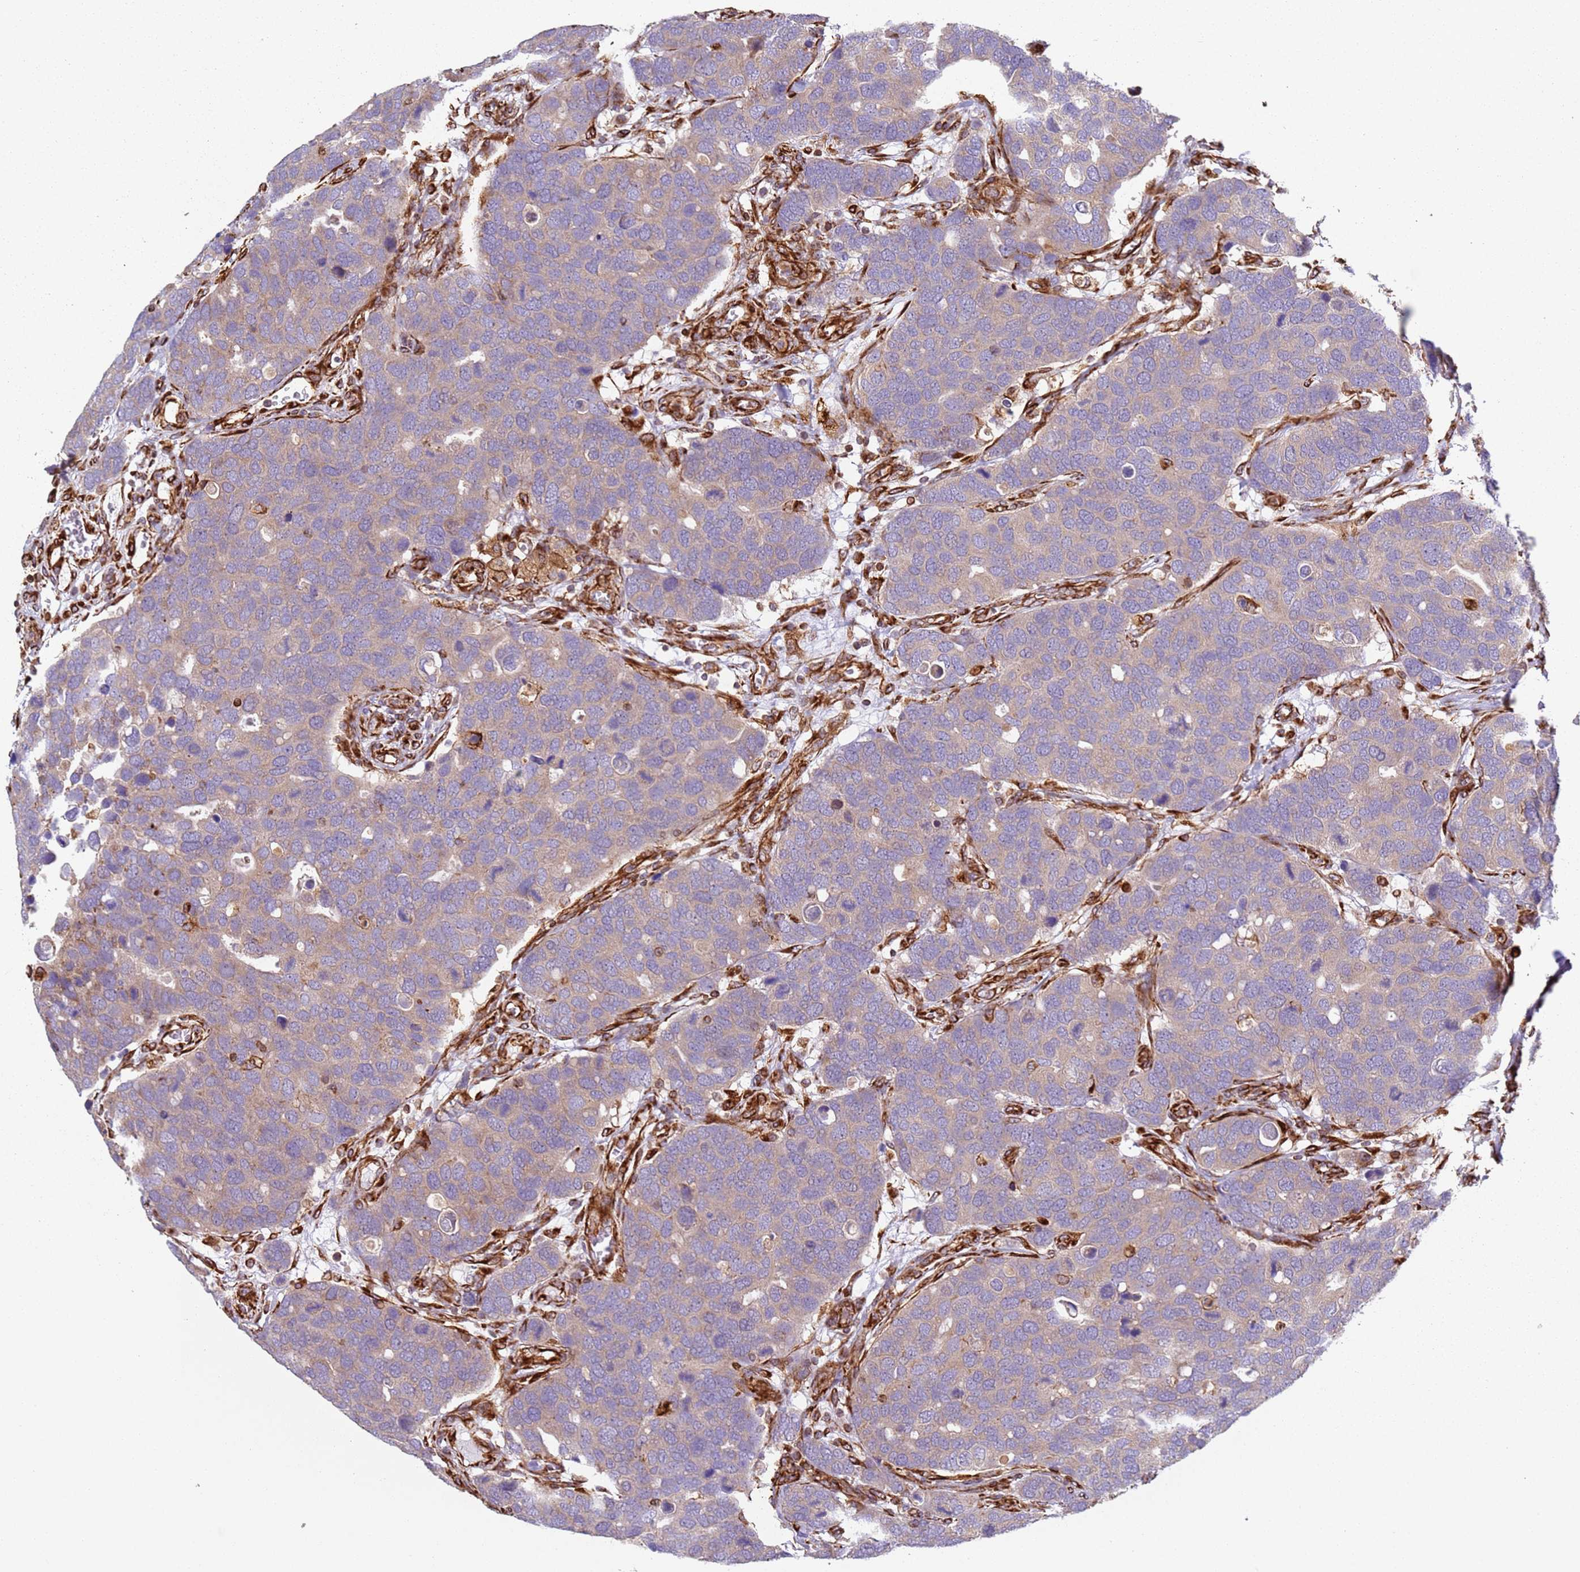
{"staining": {"intensity": "weak", "quantity": "25%-75%", "location": "cytoplasmic/membranous"}, "tissue": "breast cancer", "cell_type": "Tumor cells", "image_type": "cancer", "snomed": [{"axis": "morphology", "description": "Duct carcinoma"}, {"axis": "topography", "description": "Breast"}], "caption": "DAB (3,3'-diaminobenzidine) immunohistochemical staining of human breast cancer (intraductal carcinoma) demonstrates weak cytoplasmic/membranous protein positivity in about 25%-75% of tumor cells. (Stains: DAB (3,3'-diaminobenzidine) in brown, nuclei in blue, Microscopy: brightfield microscopy at high magnification).", "gene": "SNAPIN", "patient": {"sex": "female", "age": 83}}